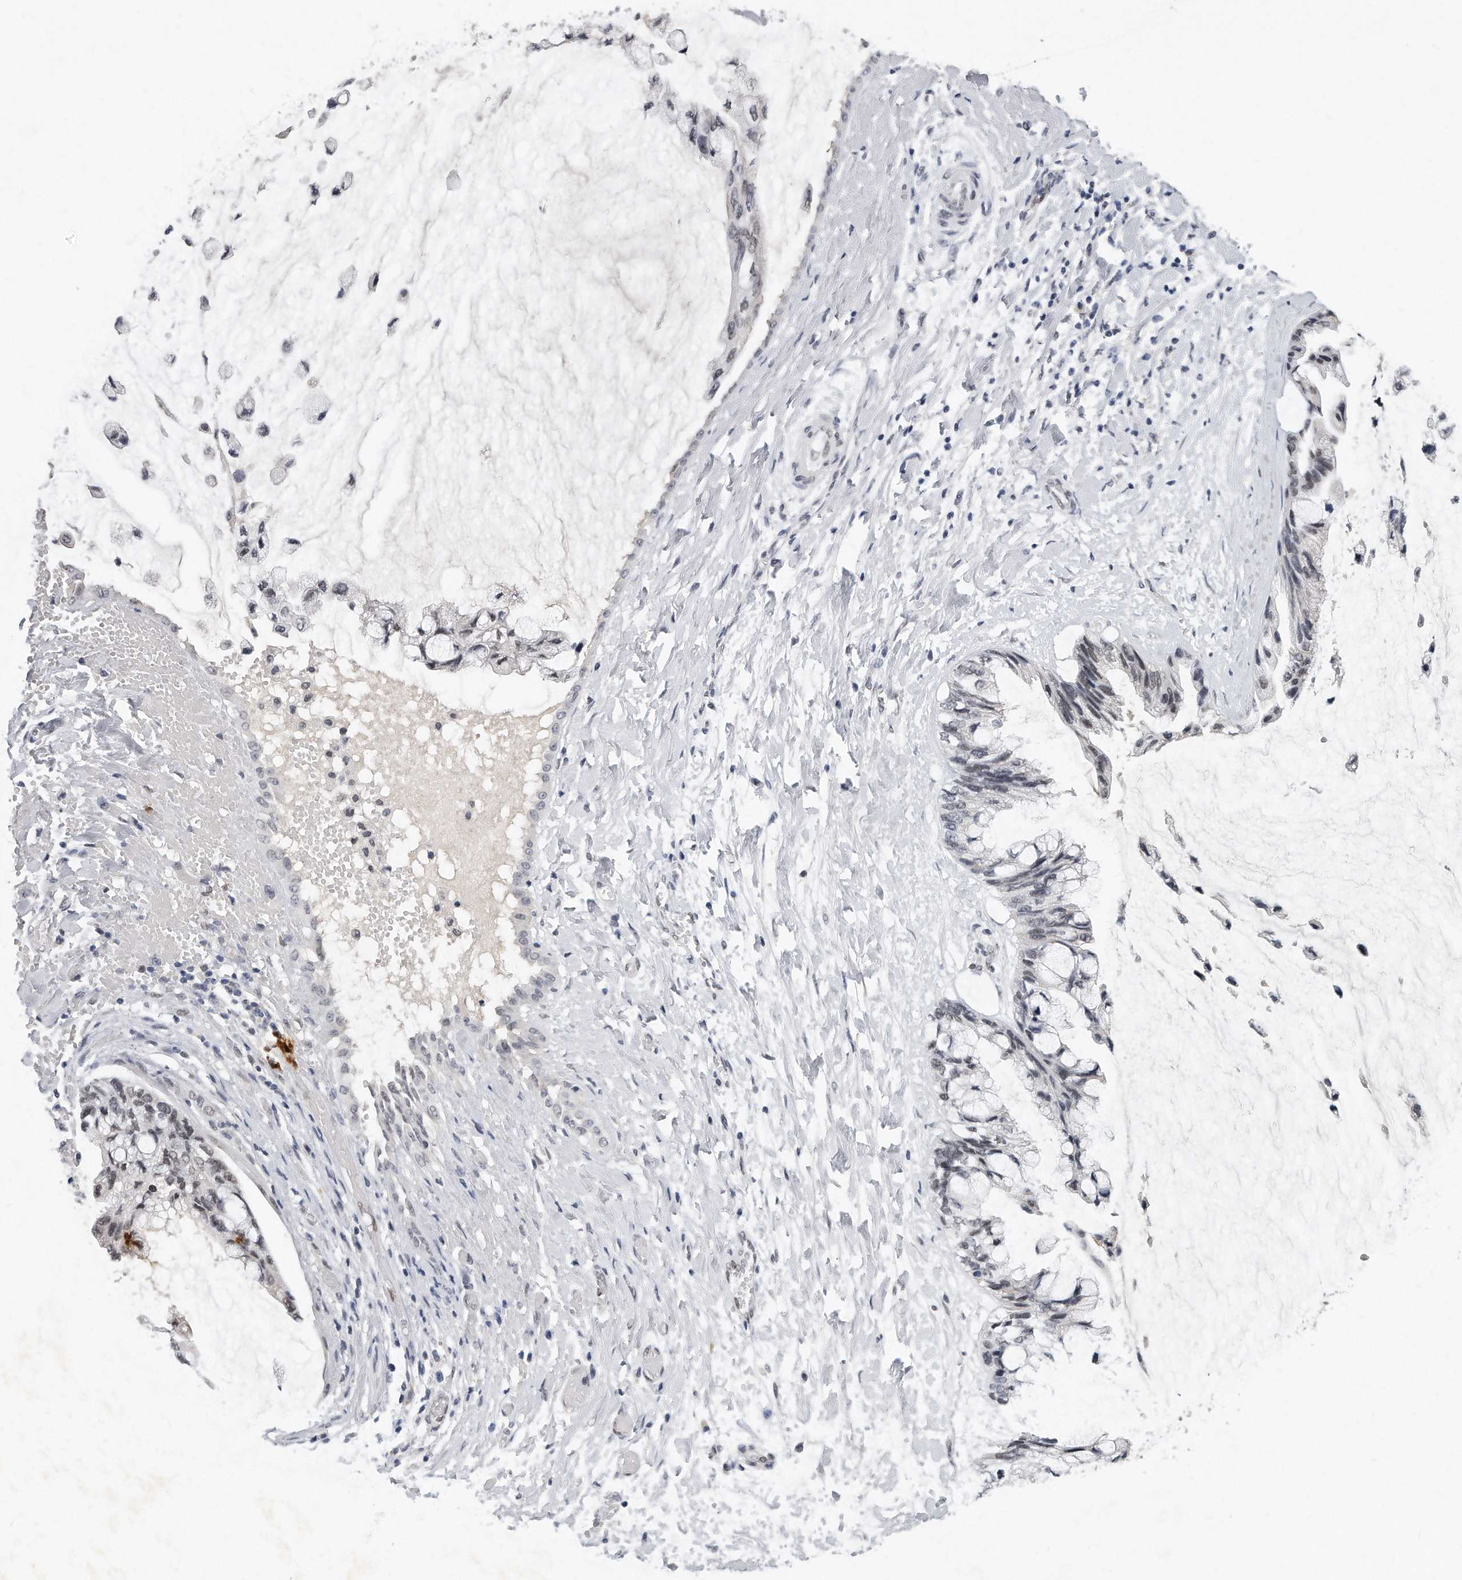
{"staining": {"intensity": "weak", "quantity": "<25%", "location": "nuclear"}, "tissue": "ovarian cancer", "cell_type": "Tumor cells", "image_type": "cancer", "snomed": [{"axis": "morphology", "description": "Cystadenocarcinoma, mucinous, NOS"}, {"axis": "topography", "description": "Ovary"}], "caption": "An IHC photomicrograph of ovarian cancer is shown. There is no staining in tumor cells of ovarian cancer. (Immunohistochemistry, brightfield microscopy, high magnification).", "gene": "CTBP2", "patient": {"sex": "female", "age": 39}}